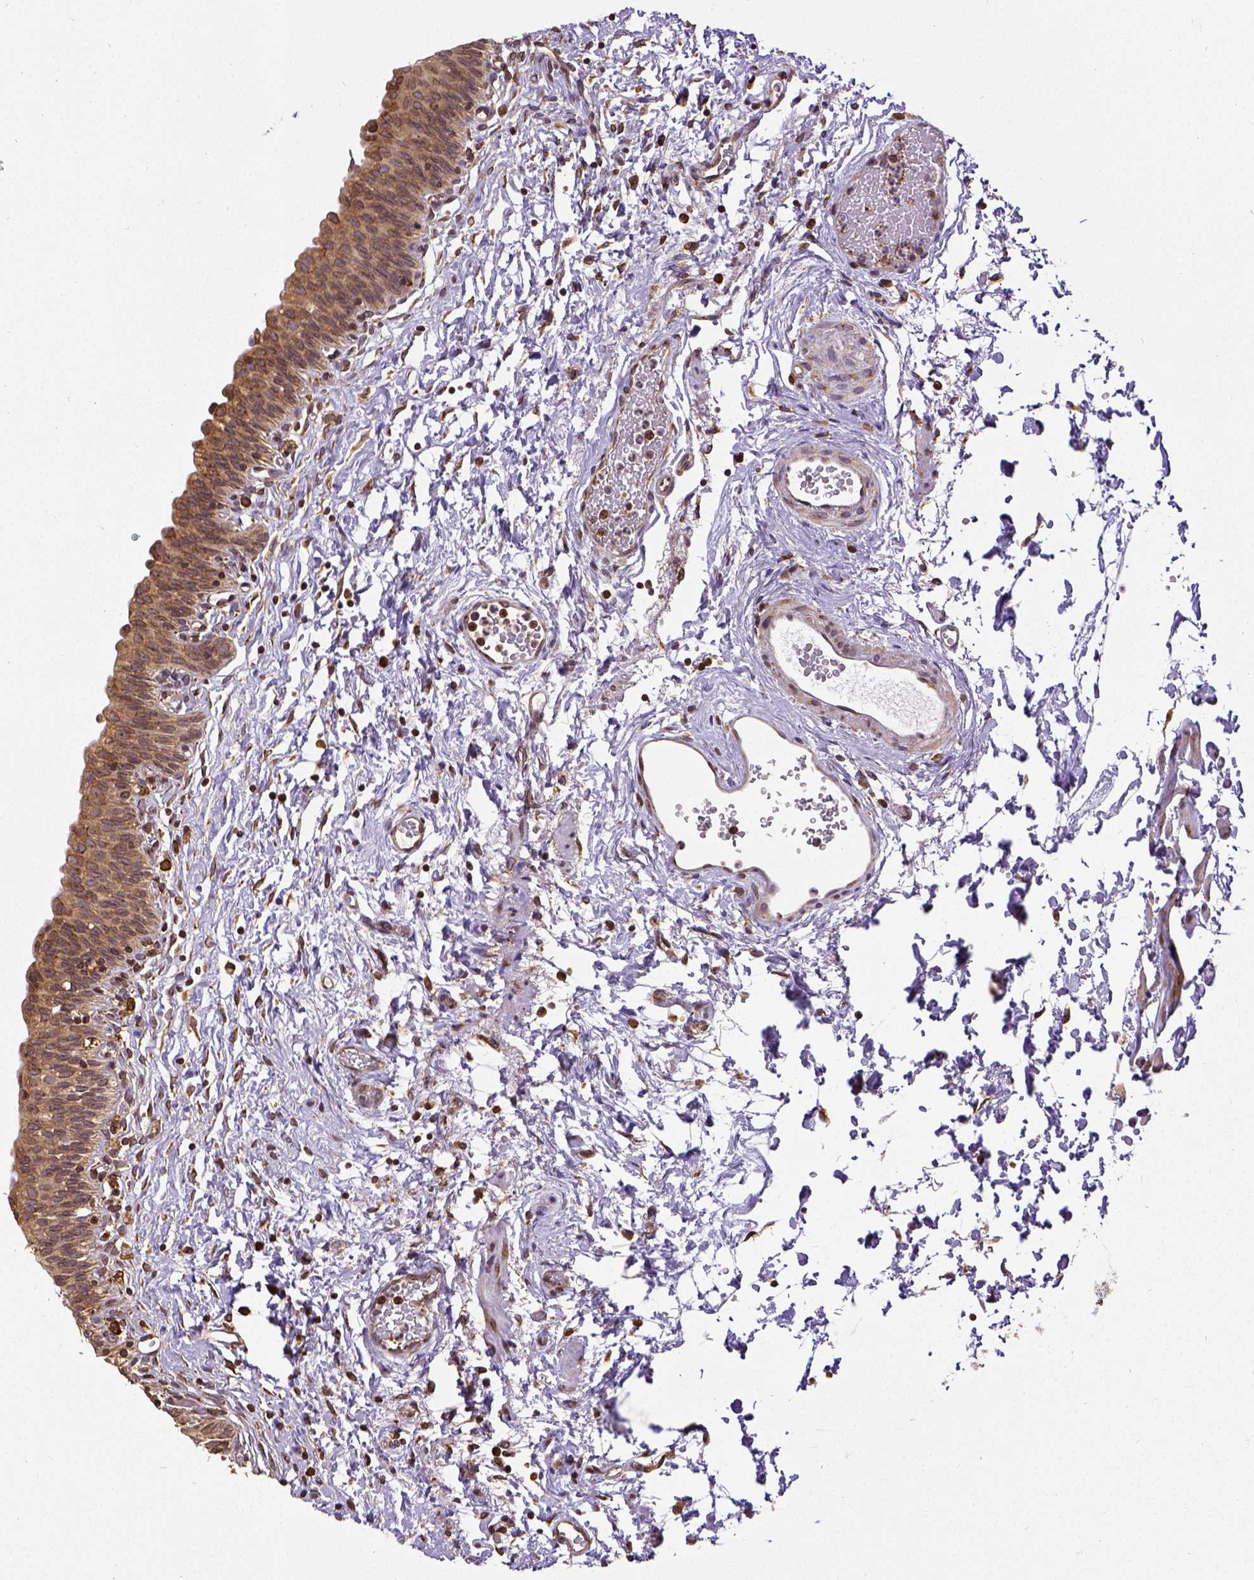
{"staining": {"intensity": "strong", "quantity": ">75%", "location": "cytoplasmic/membranous"}, "tissue": "urinary bladder", "cell_type": "Urothelial cells", "image_type": "normal", "snomed": [{"axis": "morphology", "description": "Normal tissue, NOS"}, {"axis": "topography", "description": "Urinary bladder"}], "caption": "Brown immunohistochemical staining in unremarkable urinary bladder reveals strong cytoplasmic/membranous staining in about >75% of urothelial cells. (brown staining indicates protein expression, while blue staining denotes nuclei).", "gene": "MTDH", "patient": {"sex": "male", "age": 56}}